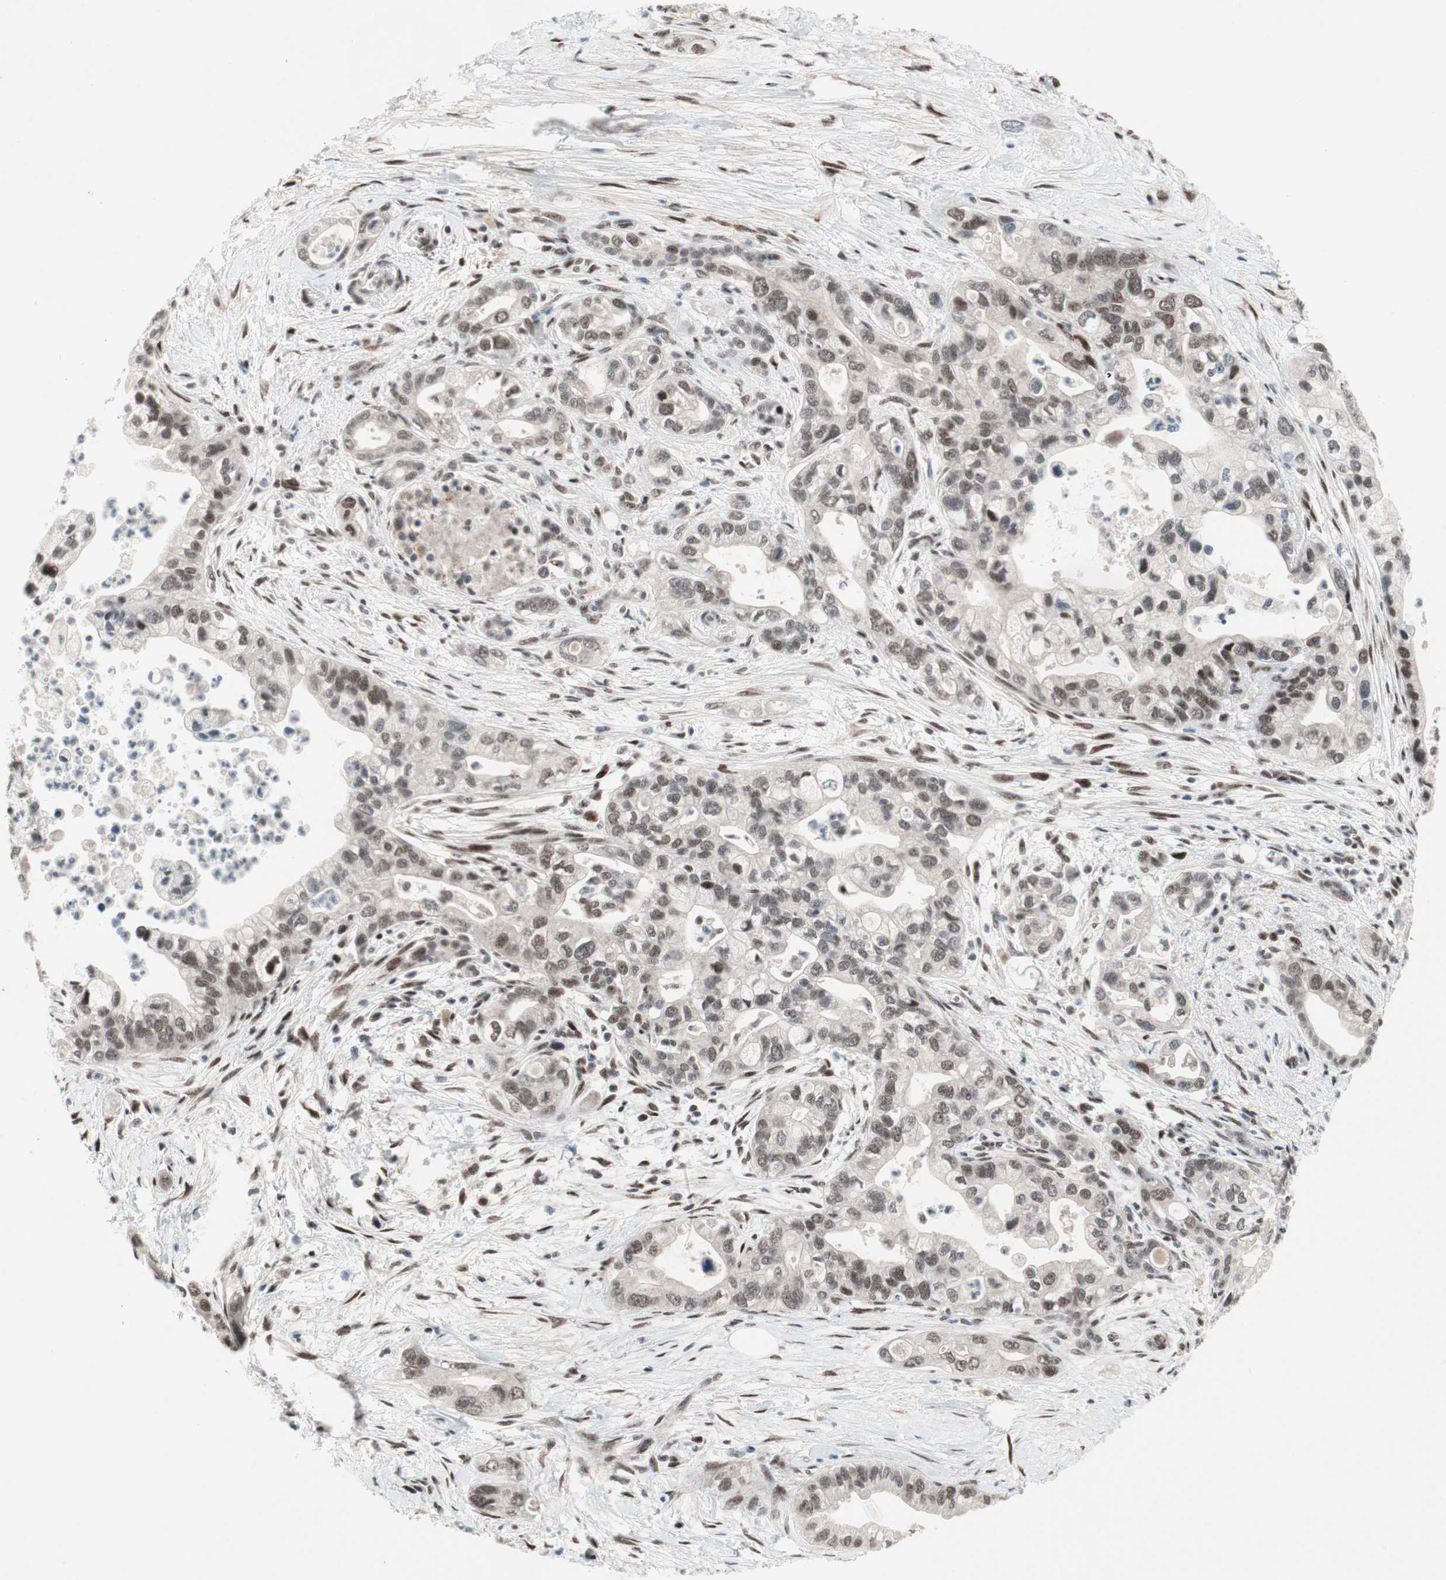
{"staining": {"intensity": "weak", "quantity": ">75%", "location": "nuclear"}, "tissue": "pancreatic cancer", "cell_type": "Tumor cells", "image_type": "cancer", "snomed": [{"axis": "morphology", "description": "Adenocarcinoma, NOS"}, {"axis": "topography", "description": "Pancreas"}], "caption": "Human adenocarcinoma (pancreatic) stained with a protein marker shows weak staining in tumor cells.", "gene": "TCF12", "patient": {"sex": "male", "age": 70}}